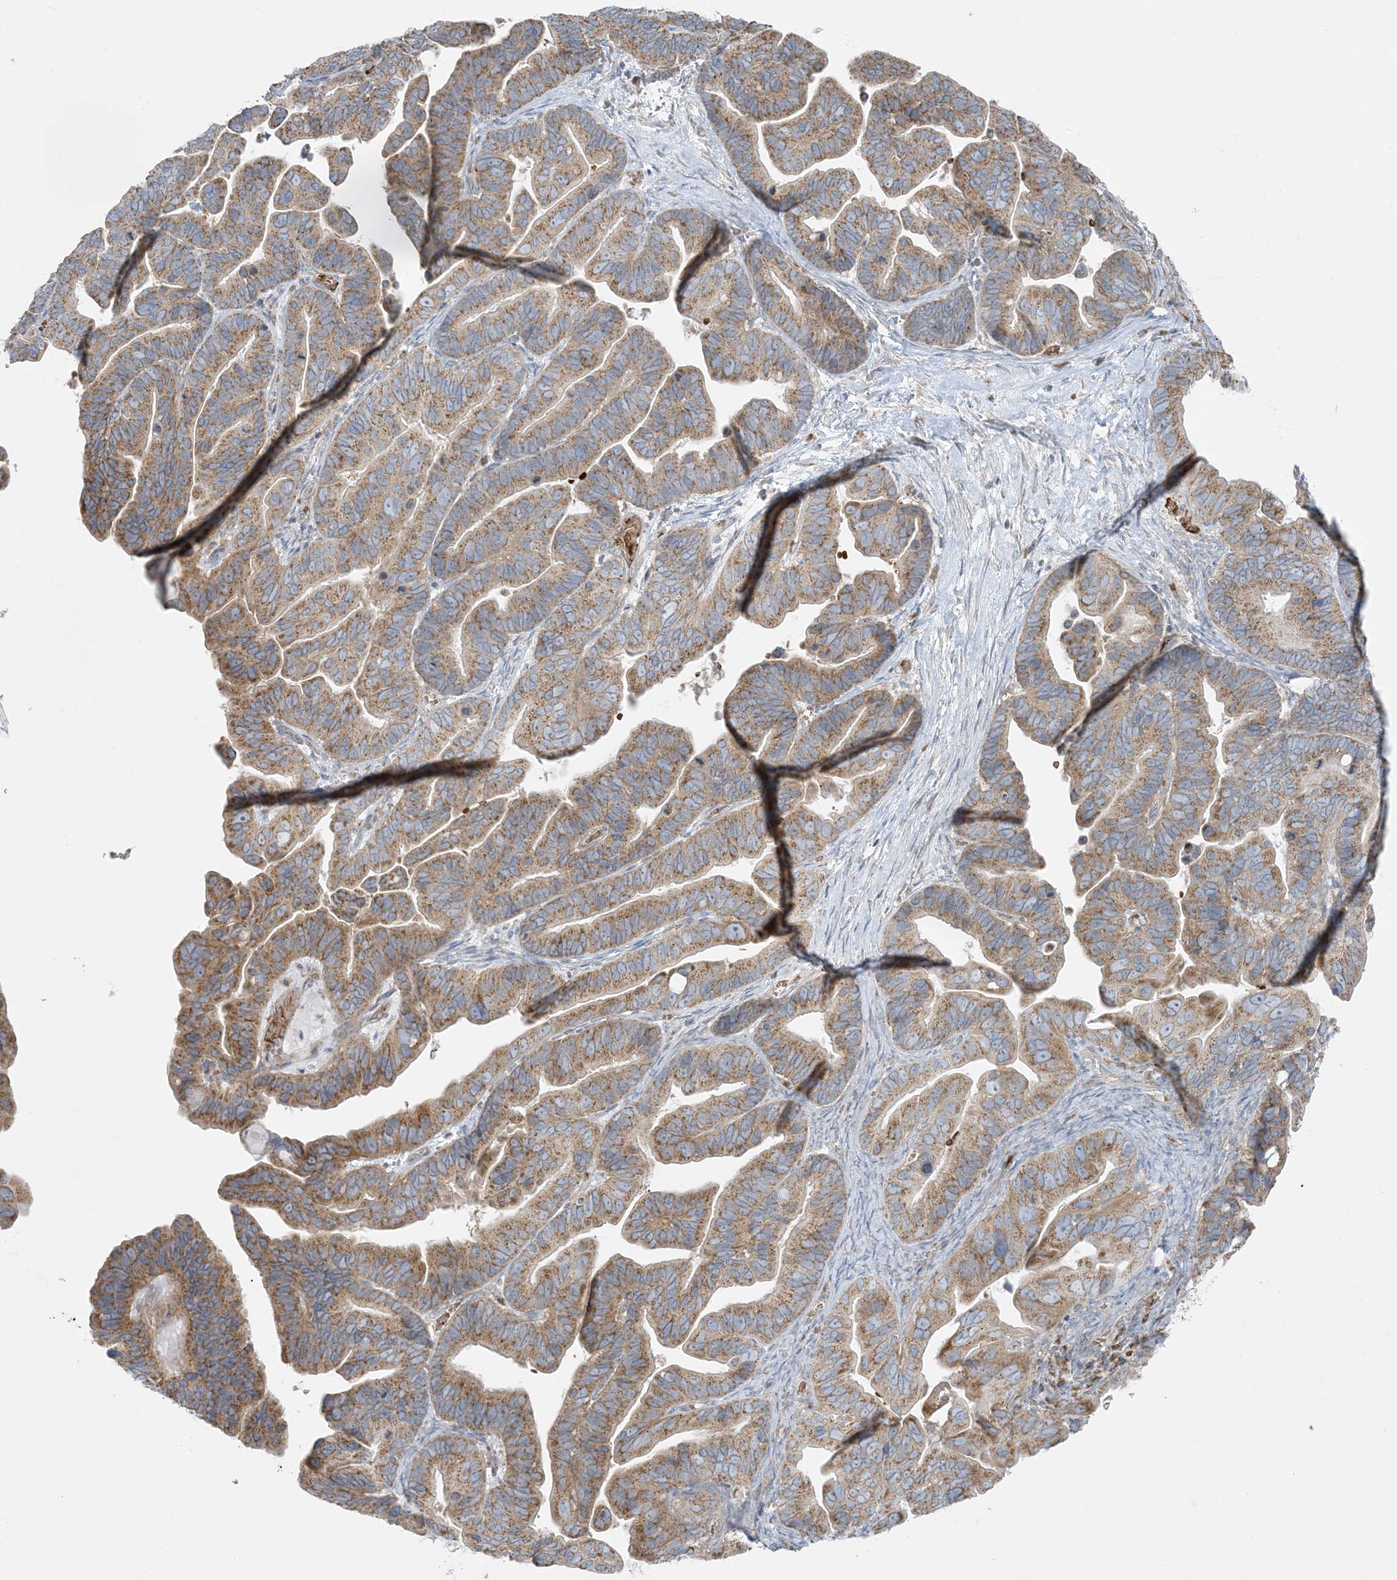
{"staining": {"intensity": "moderate", "quantity": ">75%", "location": "cytoplasmic/membranous"}, "tissue": "ovarian cancer", "cell_type": "Tumor cells", "image_type": "cancer", "snomed": [{"axis": "morphology", "description": "Cystadenocarcinoma, serous, NOS"}, {"axis": "topography", "description": "Ovary"}], "caption": "Immunohistochemistry (IHC) histopathology image of serous cystadenocarcinoma (ovarian) stained for a protein (brown), which exhibits medium levels of moderate cytoplasmic/membranous positivity in approximately >75% of tumor cells.", "gene": "PIK3R4", "patient": {"sex": "female", "age": 56}}